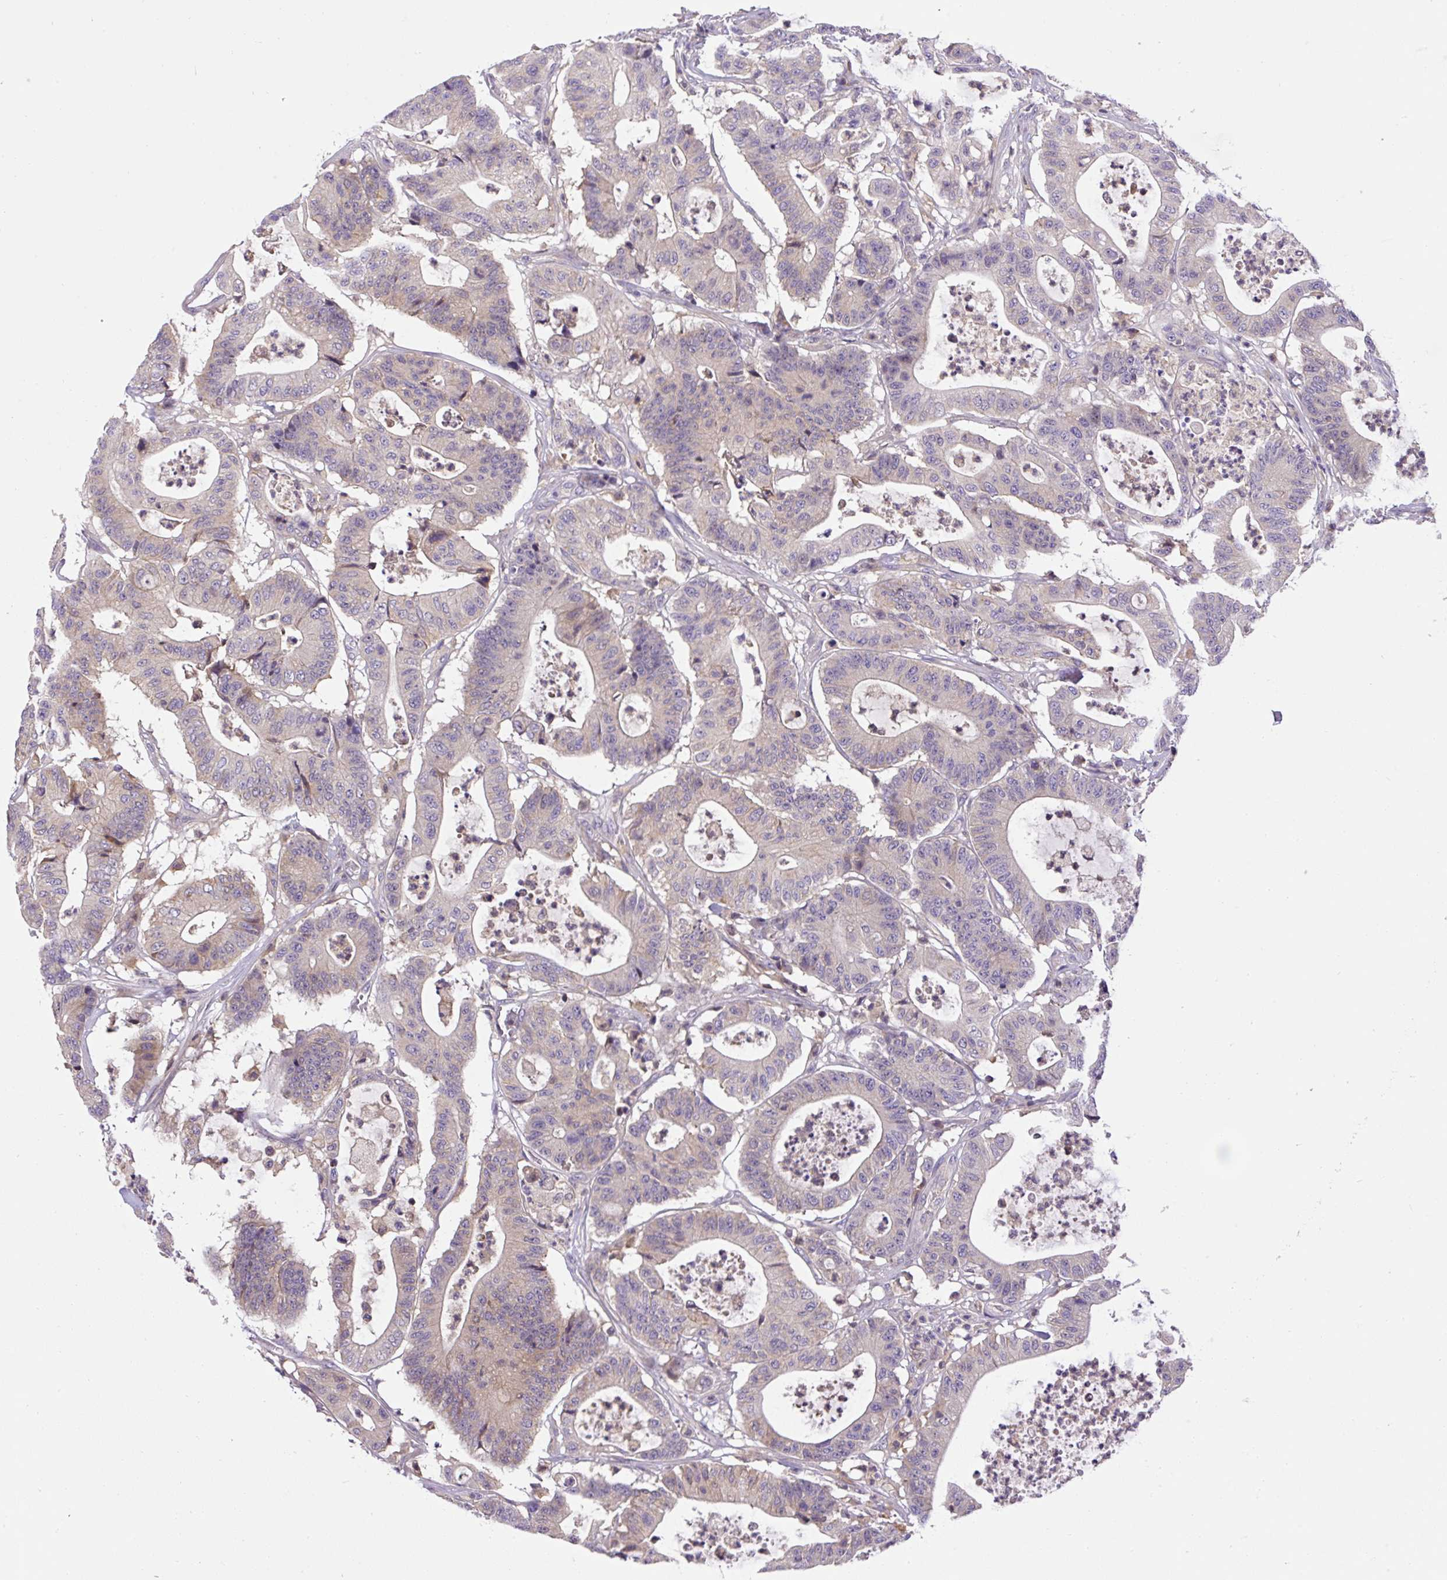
{"staining": {"intensity": "weak", "quantity": "25%-75%", "location": "cytoplasmic/membranous"}, "tissue": "colorectal cancer", "cell_type": "Tumor cells", "image_type": "cancer", "snomed": [{"axis": "morphology", "description": "Adenocarcinoma, NOS"}, {"axis": "topography", "description": "Colon"}], "caption": "Tumor cells demonstrate low levels of weak cytoplasmic/membranous staining in about 25%-75% of cells in adenocarcinoma (colorectal).", "gene": "CCDC28A", "patient": {"sex": "female", "age": 84}}